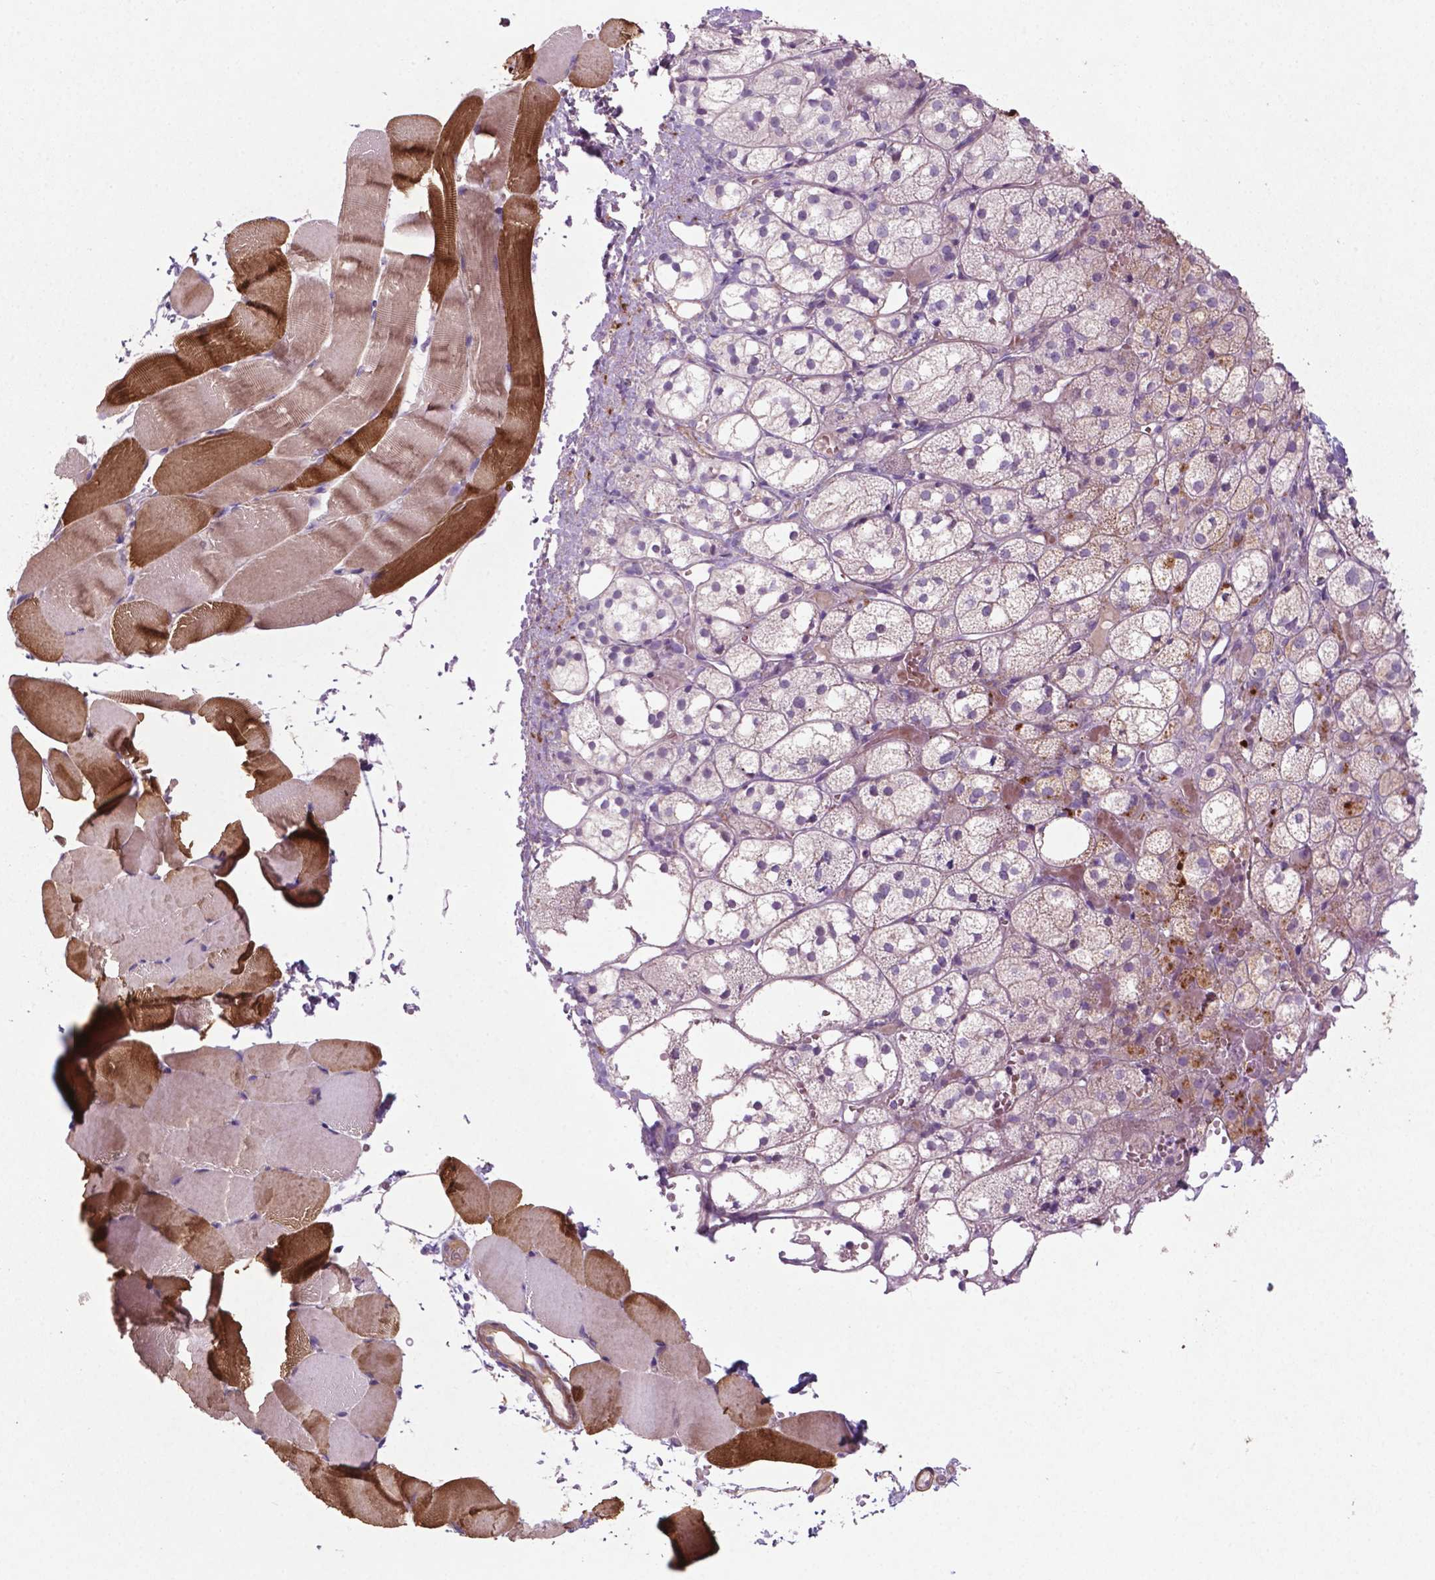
{"staining": {"intensity": "moderate", "quantity": "25%-75%", "location": "cytoplasmic/membranous"}, "tissue": "skeletal muscle", "cell_type": "Myocytes", "image_type": "normal", "snomed": [{"axis": "morphology", "description": "Normal tissue, NOS"}, {"axis": "topography", "description": "Skeletal muscle"}], "caption": "Human skeletal muscle stained with a brown dye reveals moderate cytoplasmic/membranous positive staining in approximately 25%-75% of myocytes.", "gene": "BMP4", "patient": {"sex": "female", "age": 37}}